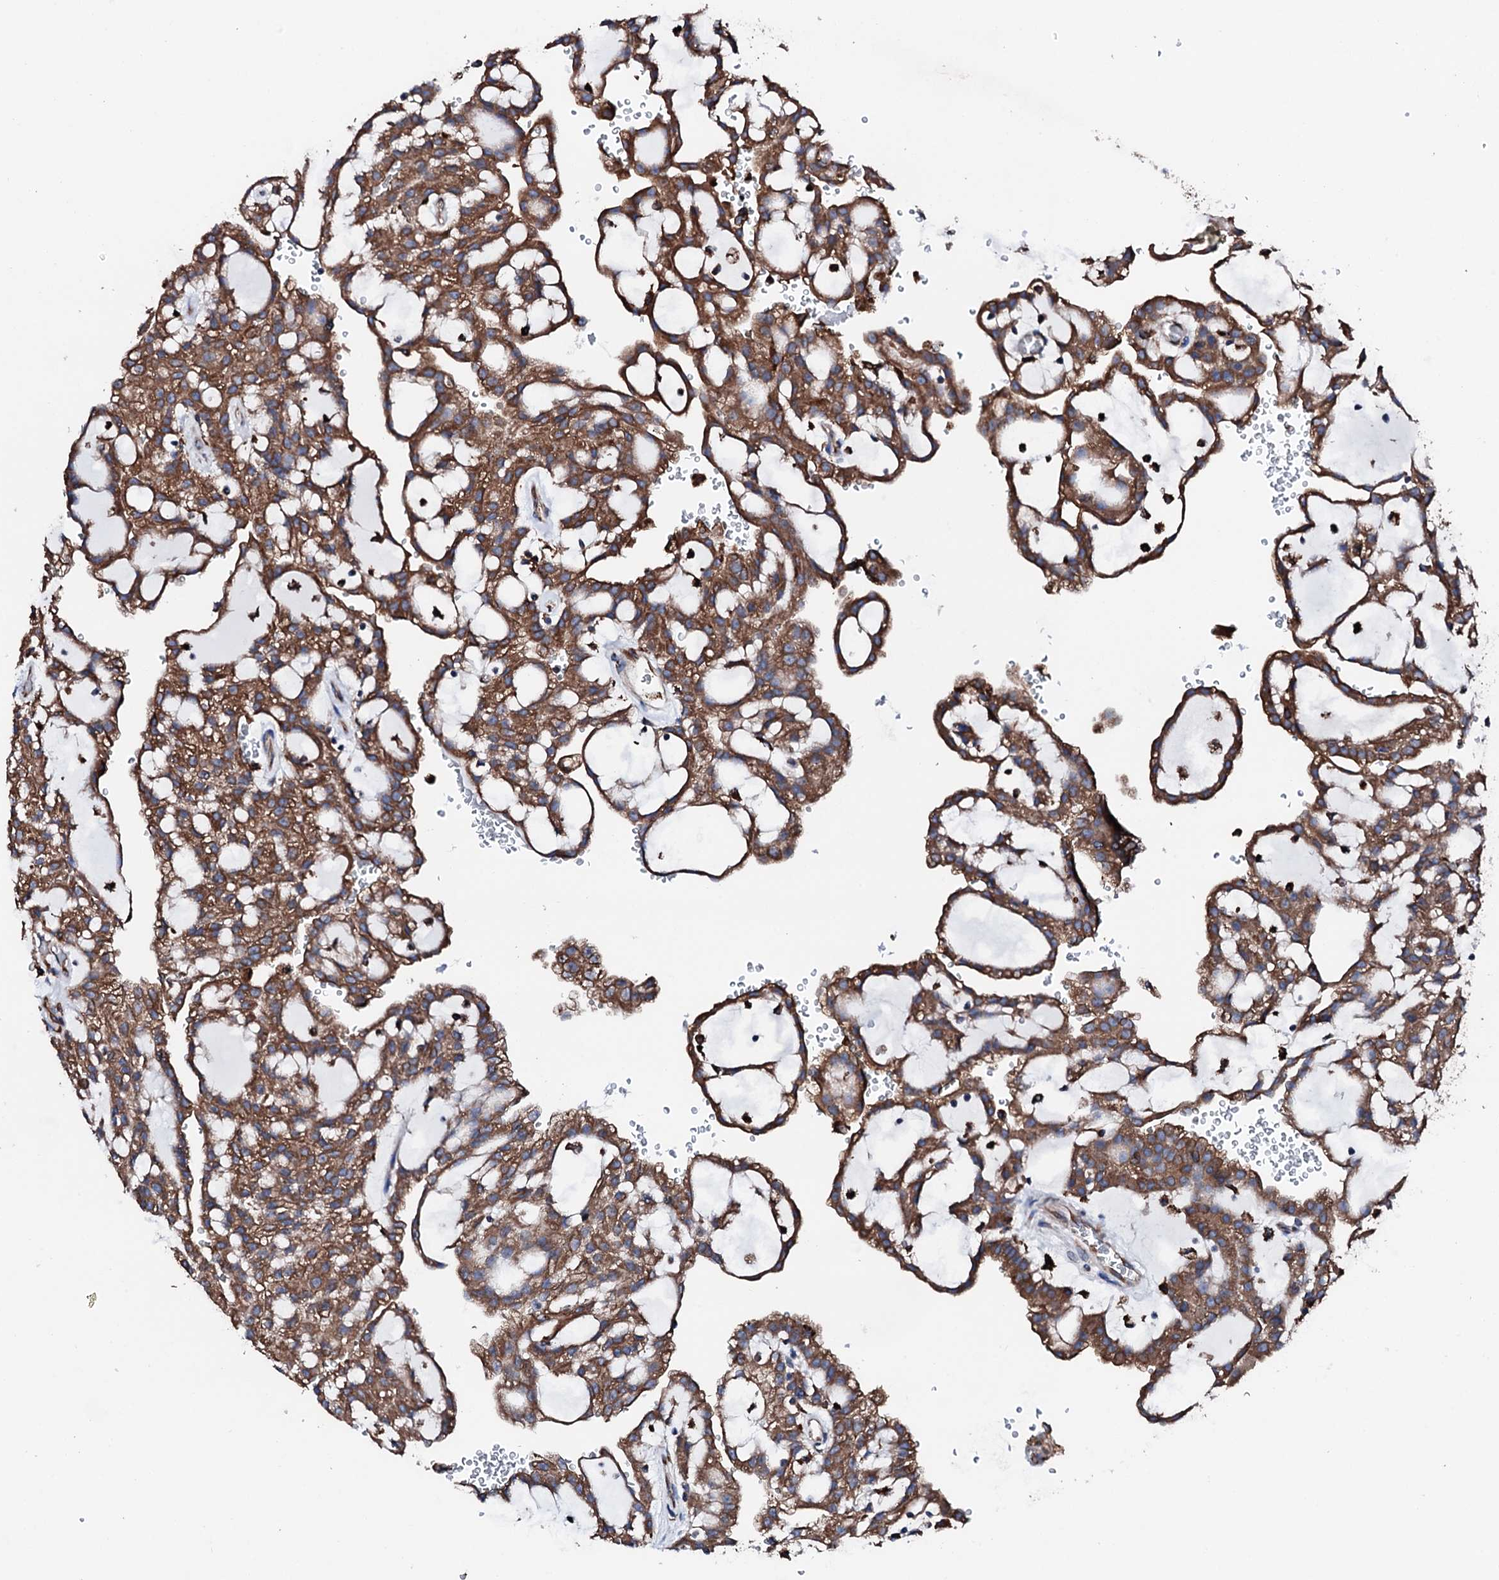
{"staining": {"intensity": "strong", "quantity": ">75%", "location": "cytoplasmic/membranous"}, "tissue": "renal cancer", "cell_type": "Tumor cells", "image_type": "cancer", "snomed": [{"axis": "morphology", "description": "Adenocarcinoma, NOS"}, {"axis": "topography", "description": "Kidney"}], "caption": "Immunohistochemical staining of human adenocarcinoma (renal) exhibits high levels of strong cytoplasmic/membranous protein positivity in approximately >75% of tumor cells.", "gene": "AMDHD1", "patient": {"sex": "male", "age": 63}}